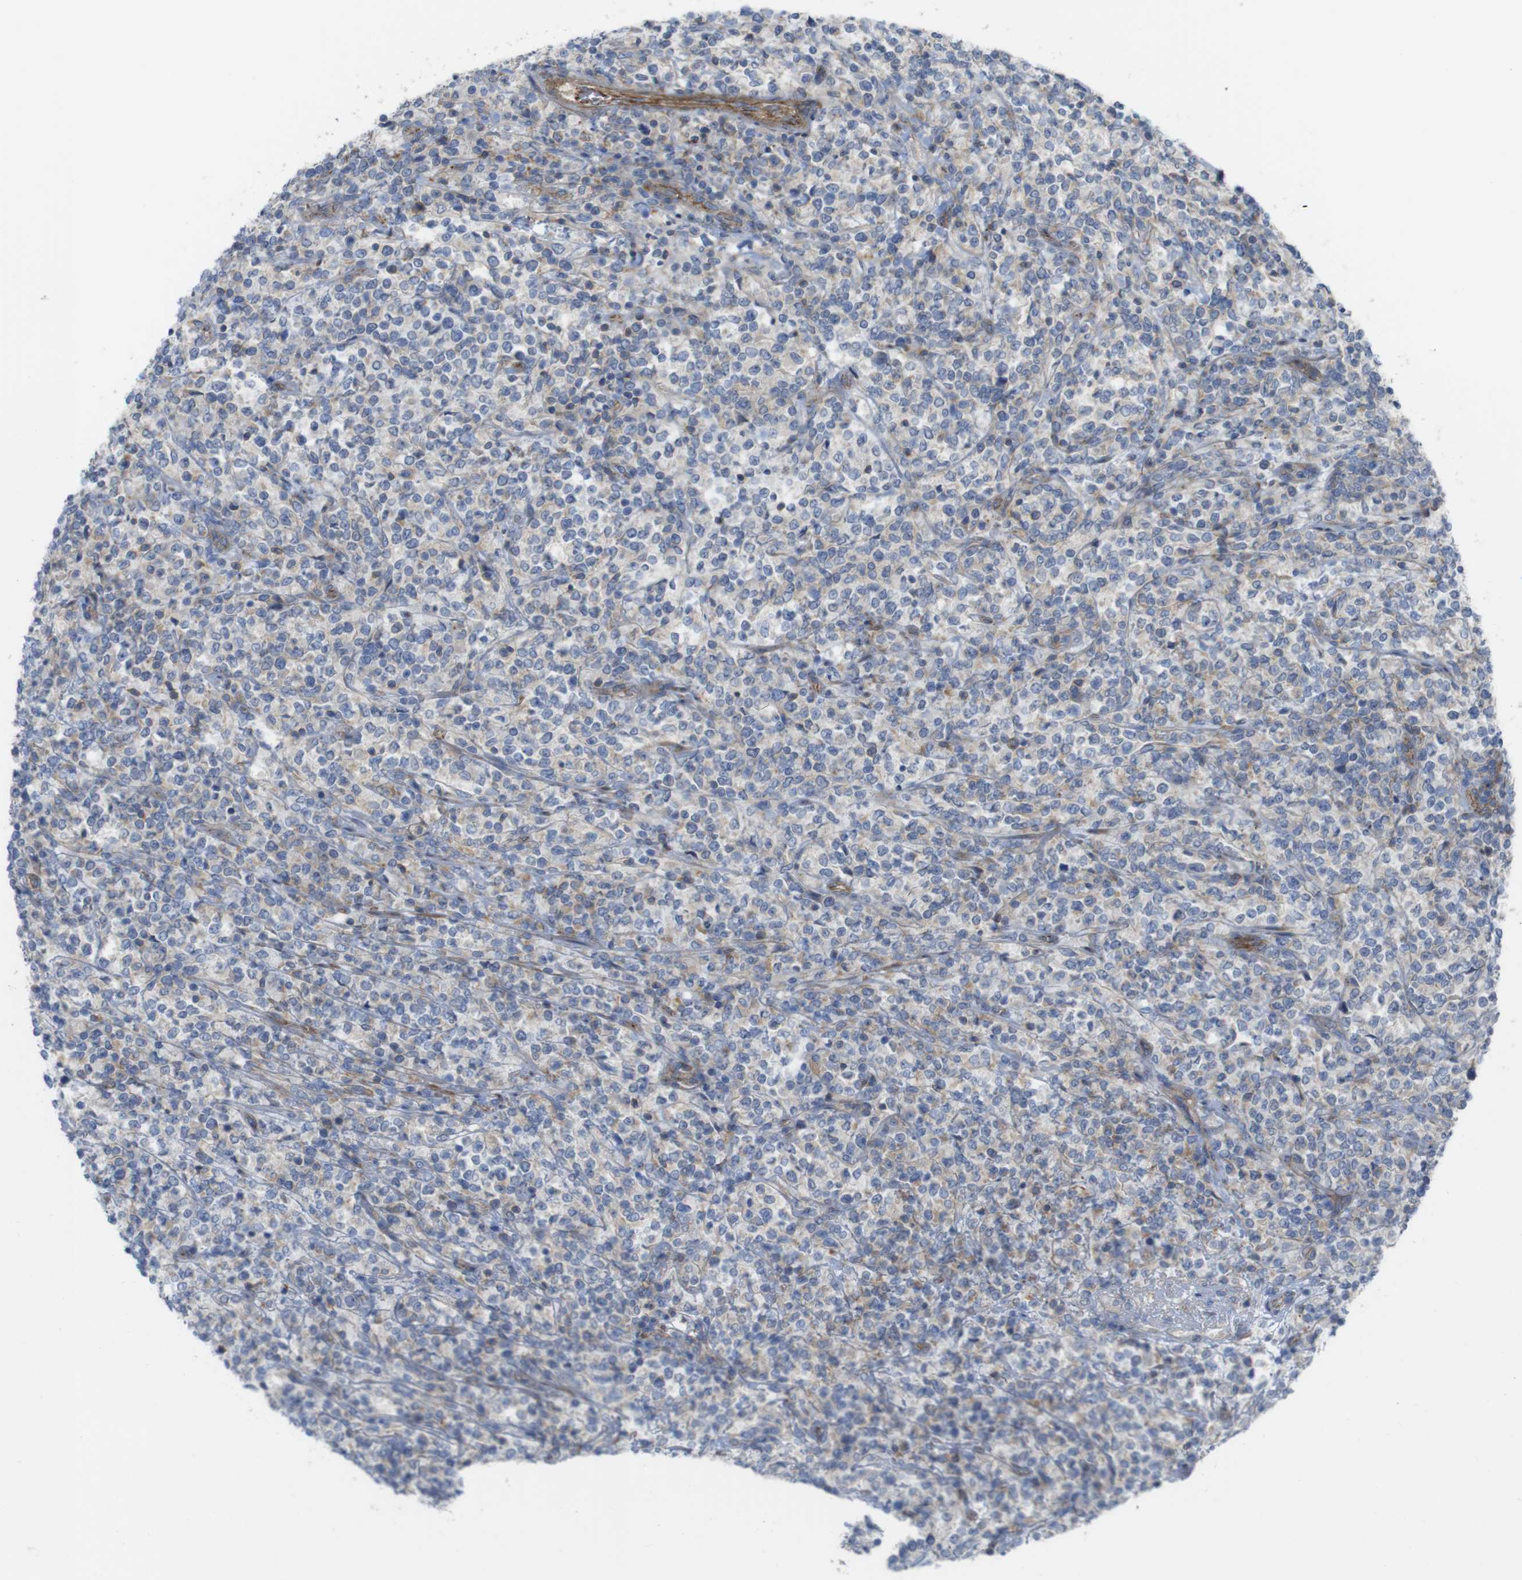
{"staining": {"intensity": "weak", "quantity": "25%-75%", "location": "cytoplasmic/membranous"}, "tissue": "lymphoma", "cell_type": "Tumor cells", "image_type": "cancer", "snomed": [{"axis": "morphology", "description": "Malignant lymphoma, non-Hodgkin's type, High grade"}, {"axis": "topography", "description": "Soft tissue"}], "caption": "Tumor cells reveal low levels of weak cytoplasmic/membranous positivity in about 25%-75% of cells in human lymphoma. (DAB (3,3'-diaminobenzidine) IHC, brown staining for protein, blue staining for nuclei).", "gene": "PREX2", "patient": {"sex": "male", "age": 18}}